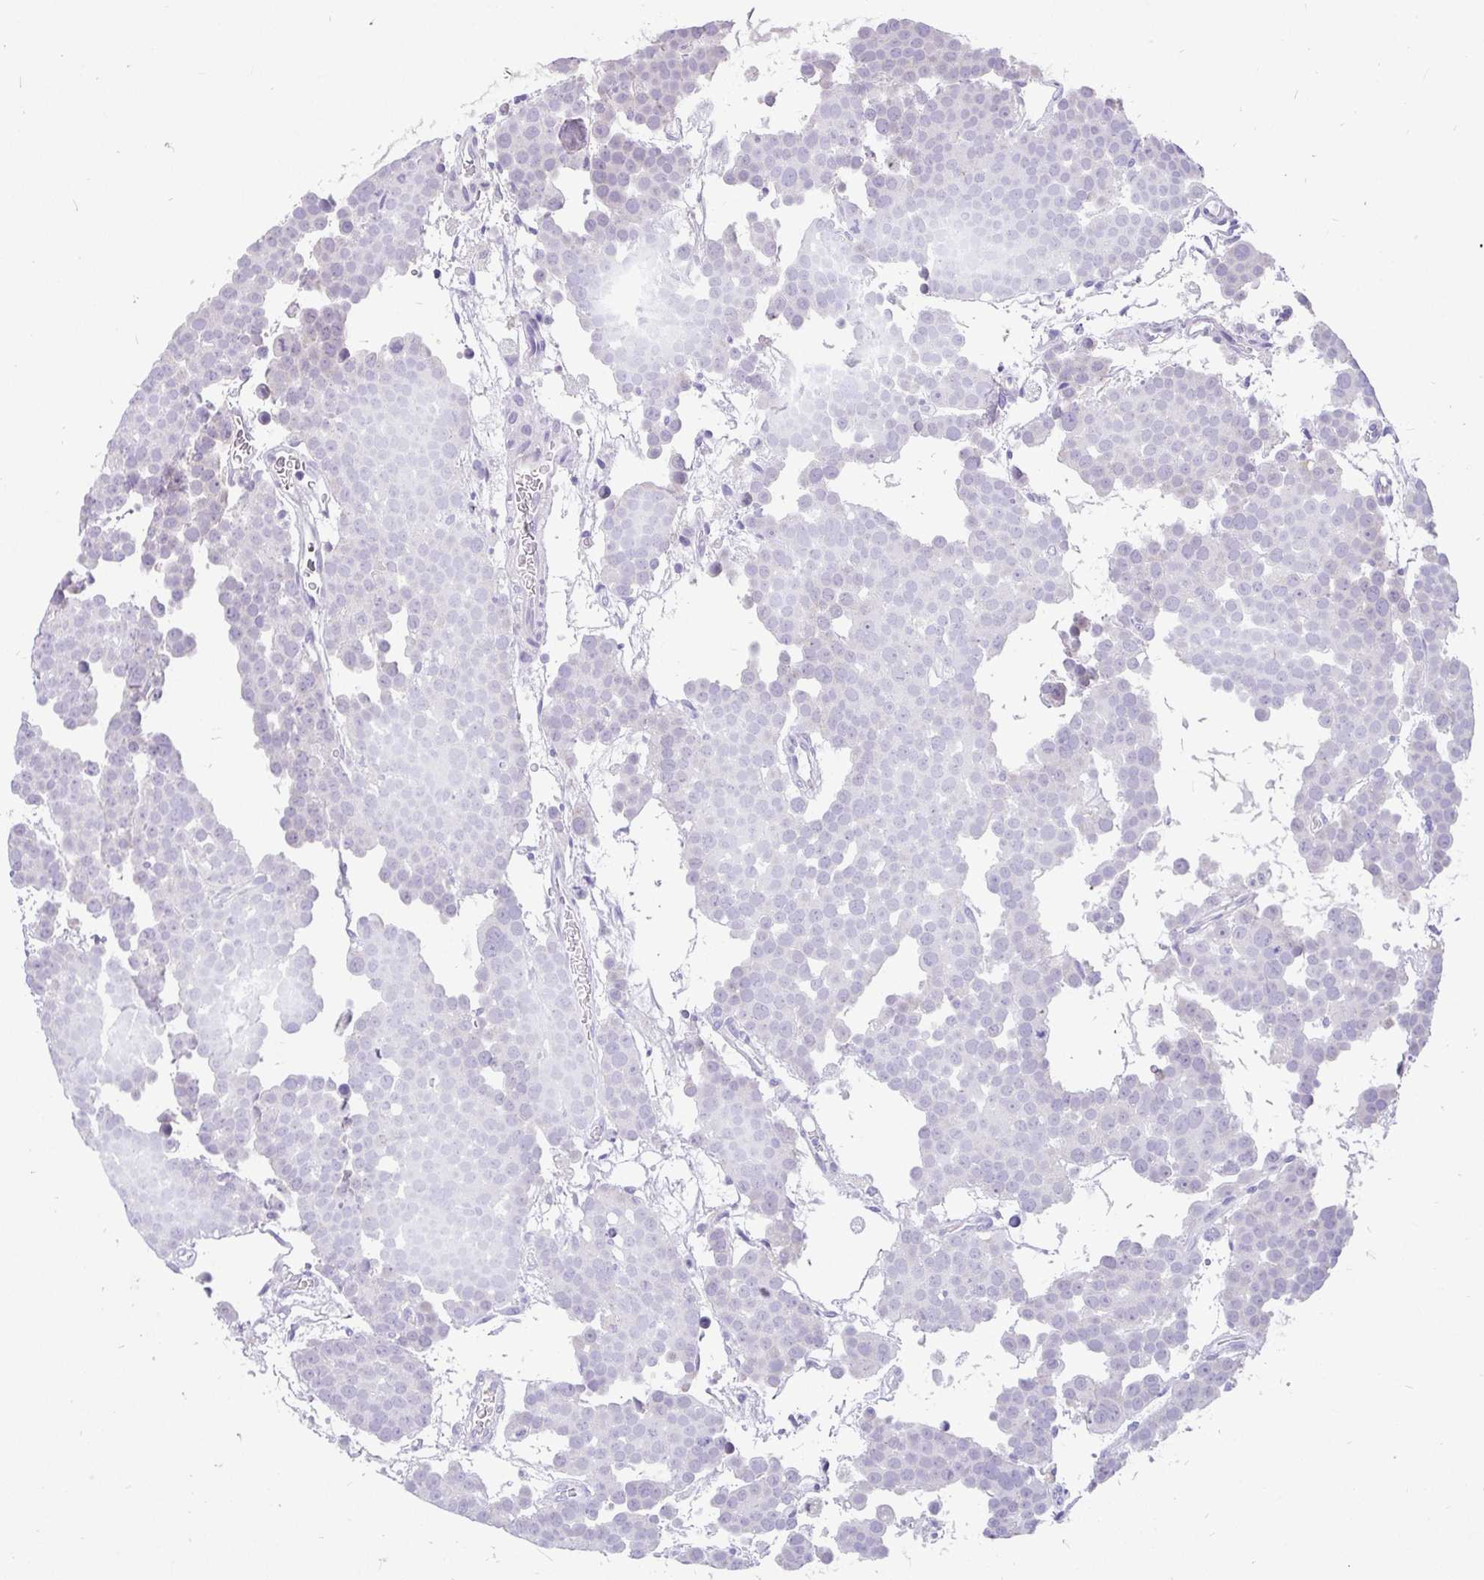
{"staining": {"intensity": "negative", "quantity": "none", "location": "none"}, "tissue": "testis cancer", "cell_type": "Tumor cells", "image_type": "cancer", "snomed": [{"axis": "morphology", "description": "Seminoma, NOS"}, {"axis": "topography", "description": "Testis"}], "caption": "The photomicrograph reveals no staining of tumor cells in testis seminoma.", "gene": "INTS5", "patient": {"sex": "male", "age": 71}}